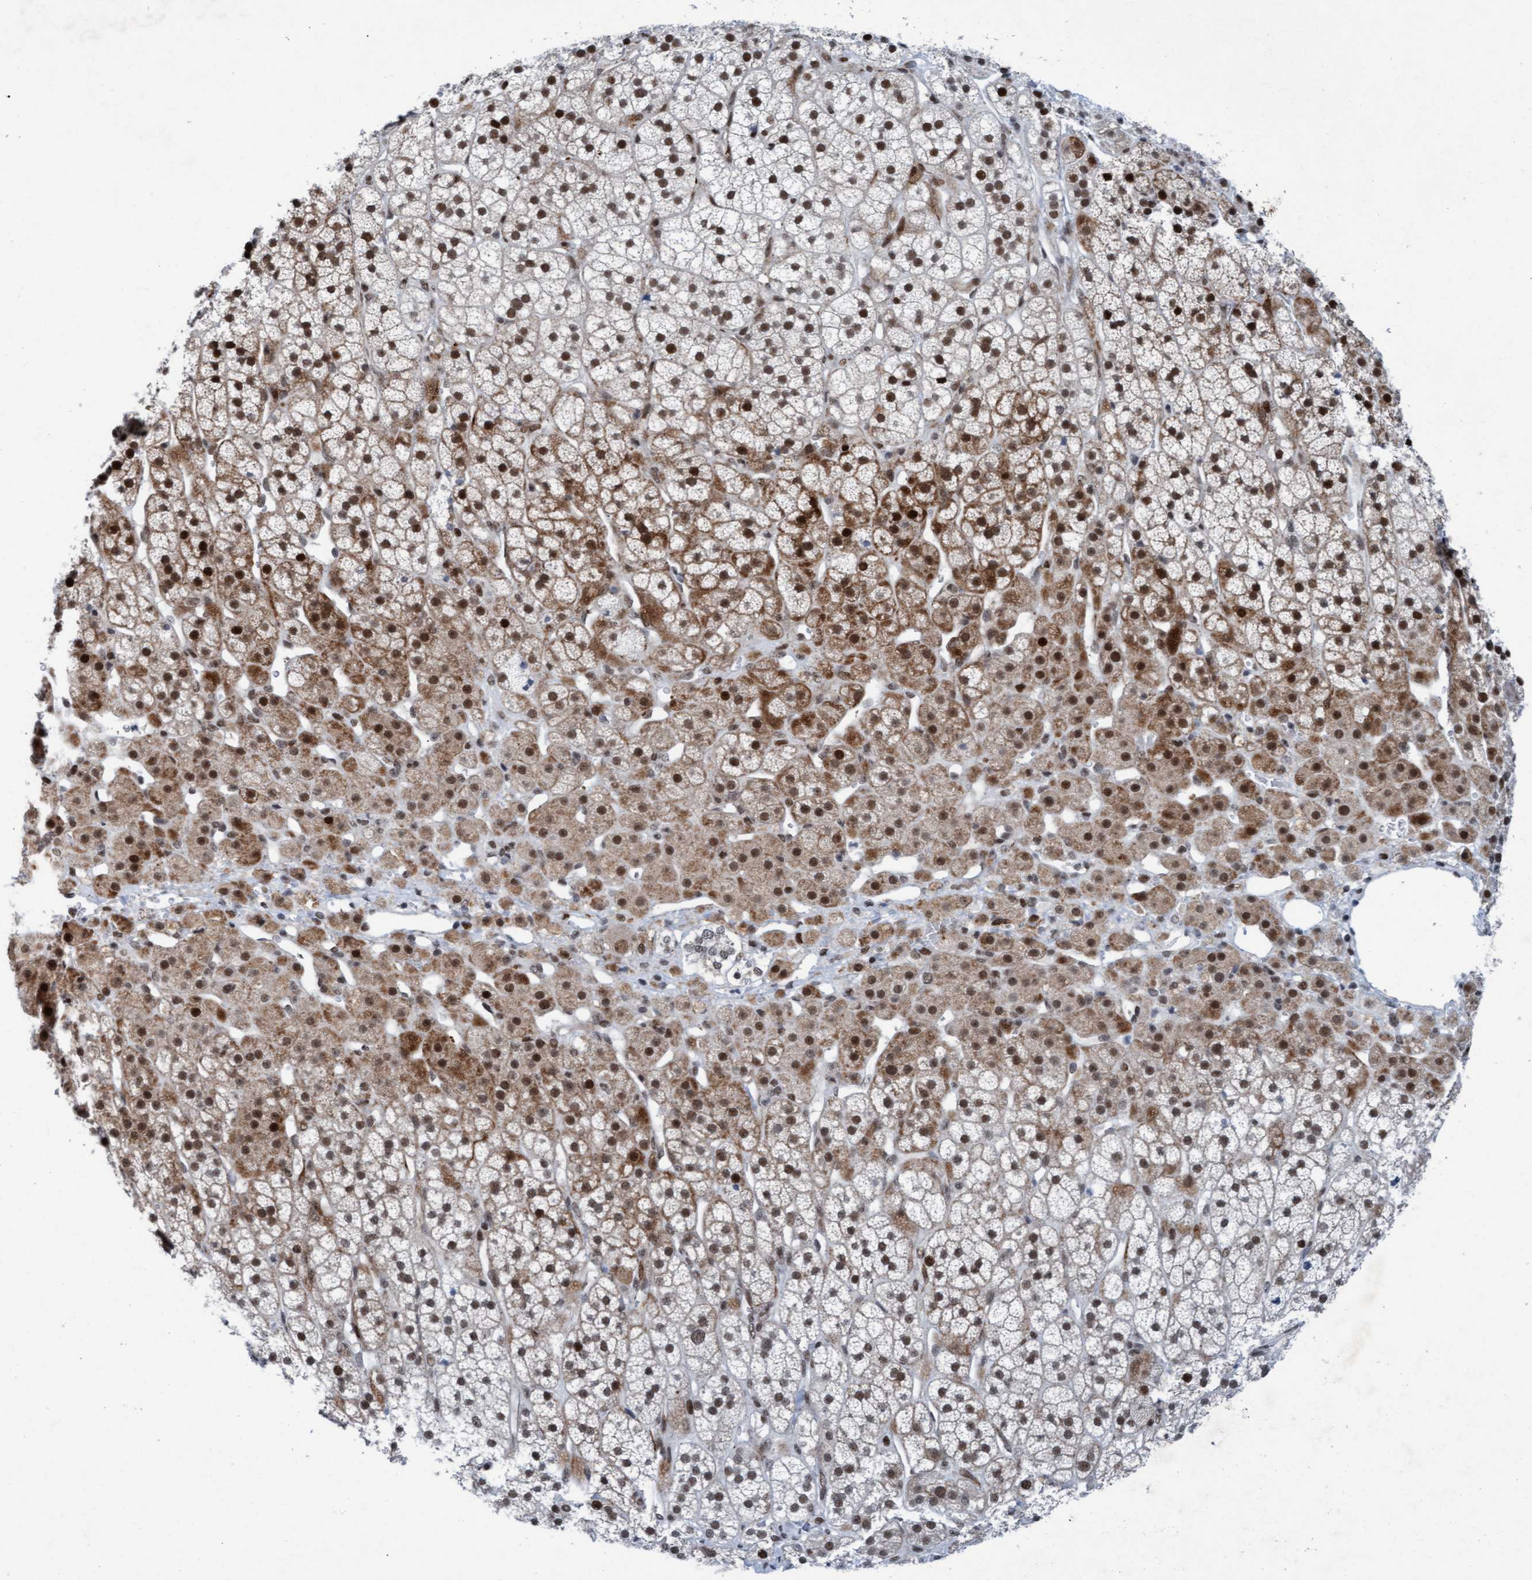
{"staining": {"intensity": "strong", "quantity": "25%-75%", "location": "cytoplasmic/membranous,nuclear"}, "tissue": "adrenal gland", "cell_type": "Glandular cells", "image_type": "normal", "snomed": [{"axis": "morphology", "description": "Normal tissue, NOS"}, {"axis": "topography", "description": "Adrenal gland"}], "caption": "High-power microscopy captured an immunohistochemistry image of benign adrenal gland, revealing strong cytoplasmic/membranous,nuclear positivity in about 25%-75% of glandular cells.", "gene": "CWC27", "patient": {"sex": "male", "age": 56}}